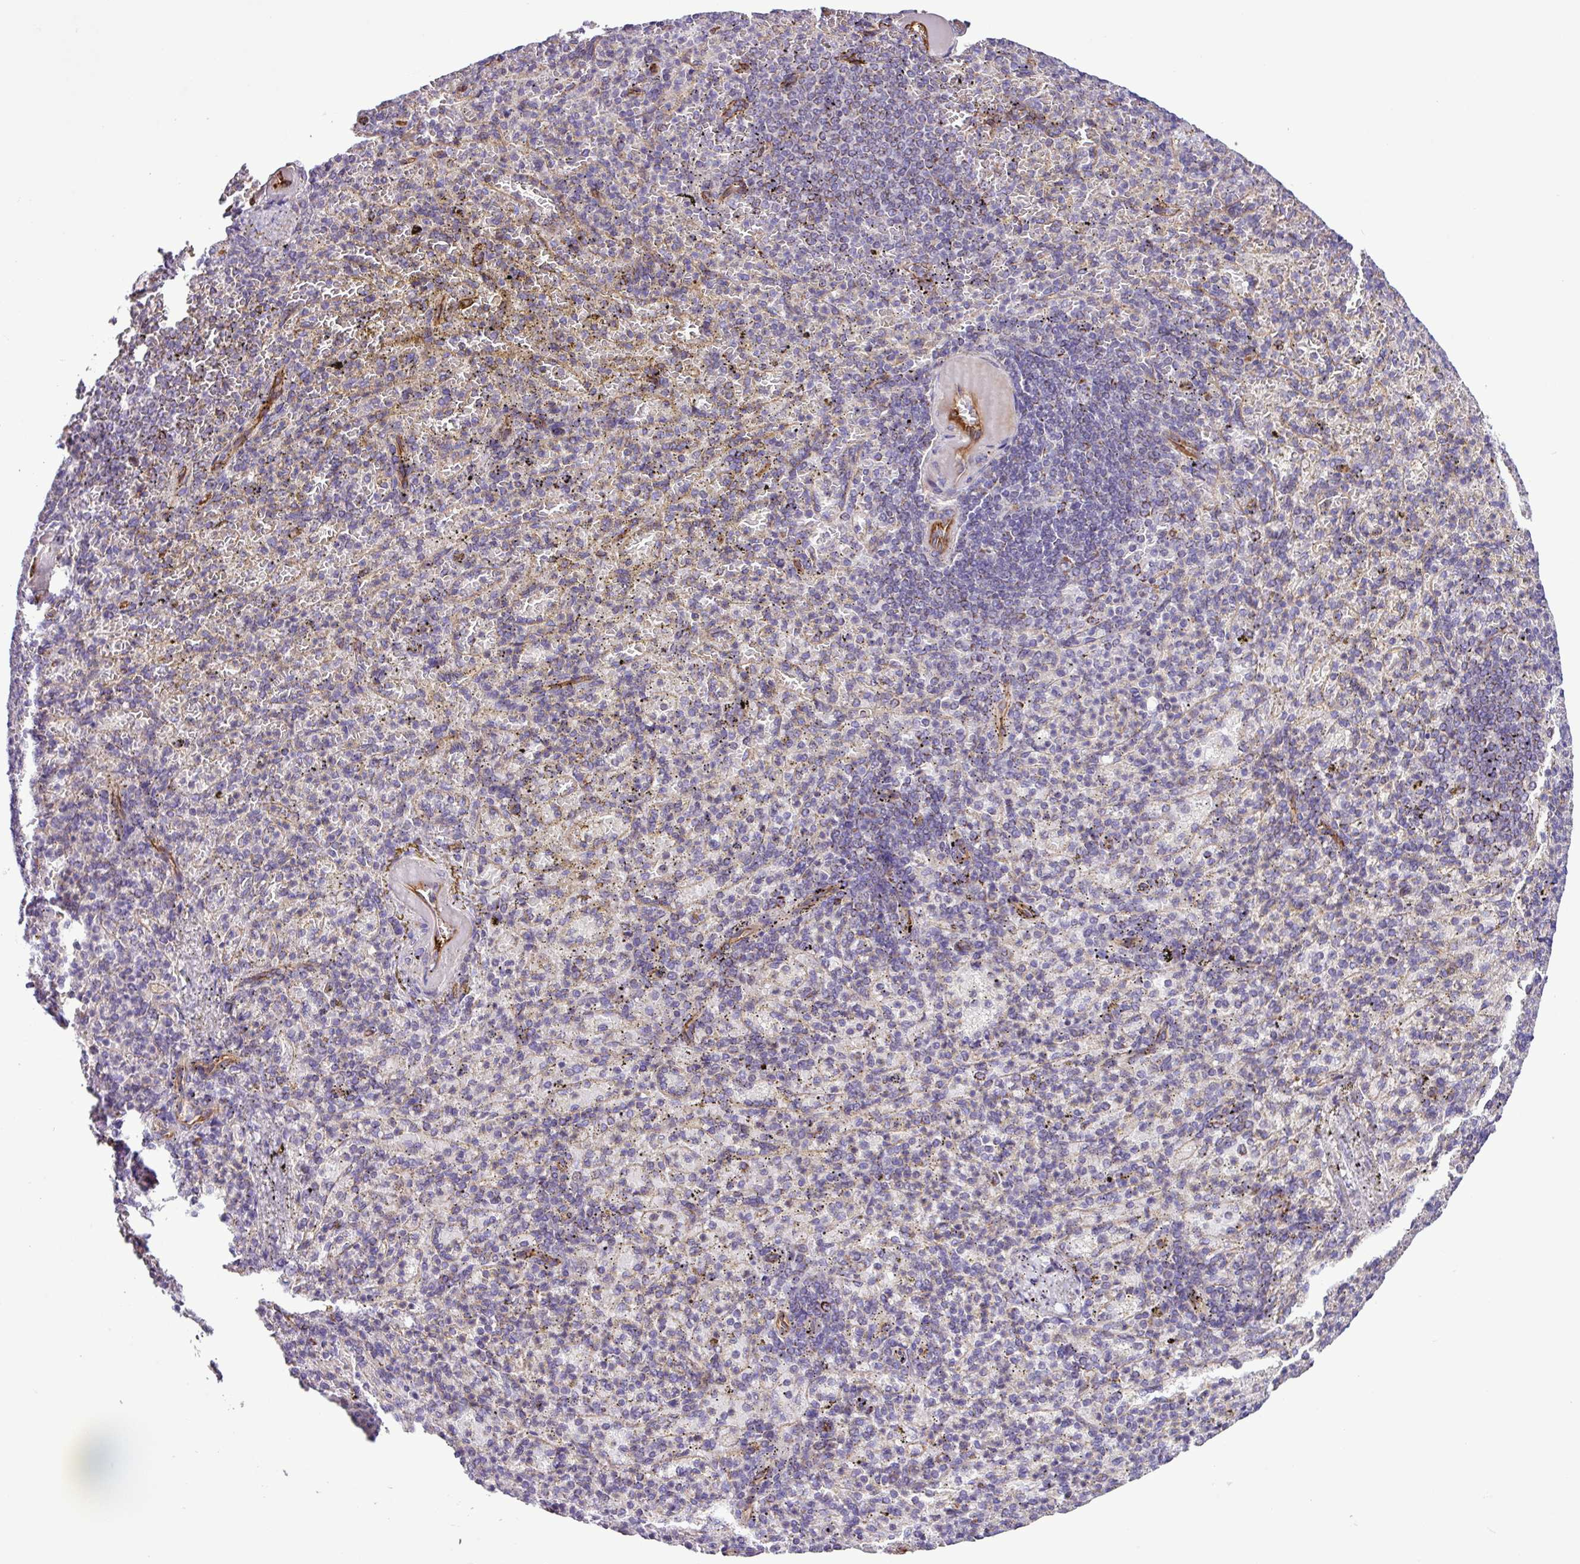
{"staining": {"intensity": "negative", "quantity": "none", "location": "none"}, "tissue": "spleen", "cell_type": "Cells in red pulp", "image_type": "normal", "snomed": [{"axis": "morphology", "description": "Normal tissue, NOS"}, {"axis": "topography", "description": "Spleen"}], "caption": "IHC micrograph of normal human spleen stained for a protein (brown), which demonstrates no positivity in cells in red pulp.", "gene": "CWH43", "patient": {"sex": "female", "age": 74}}